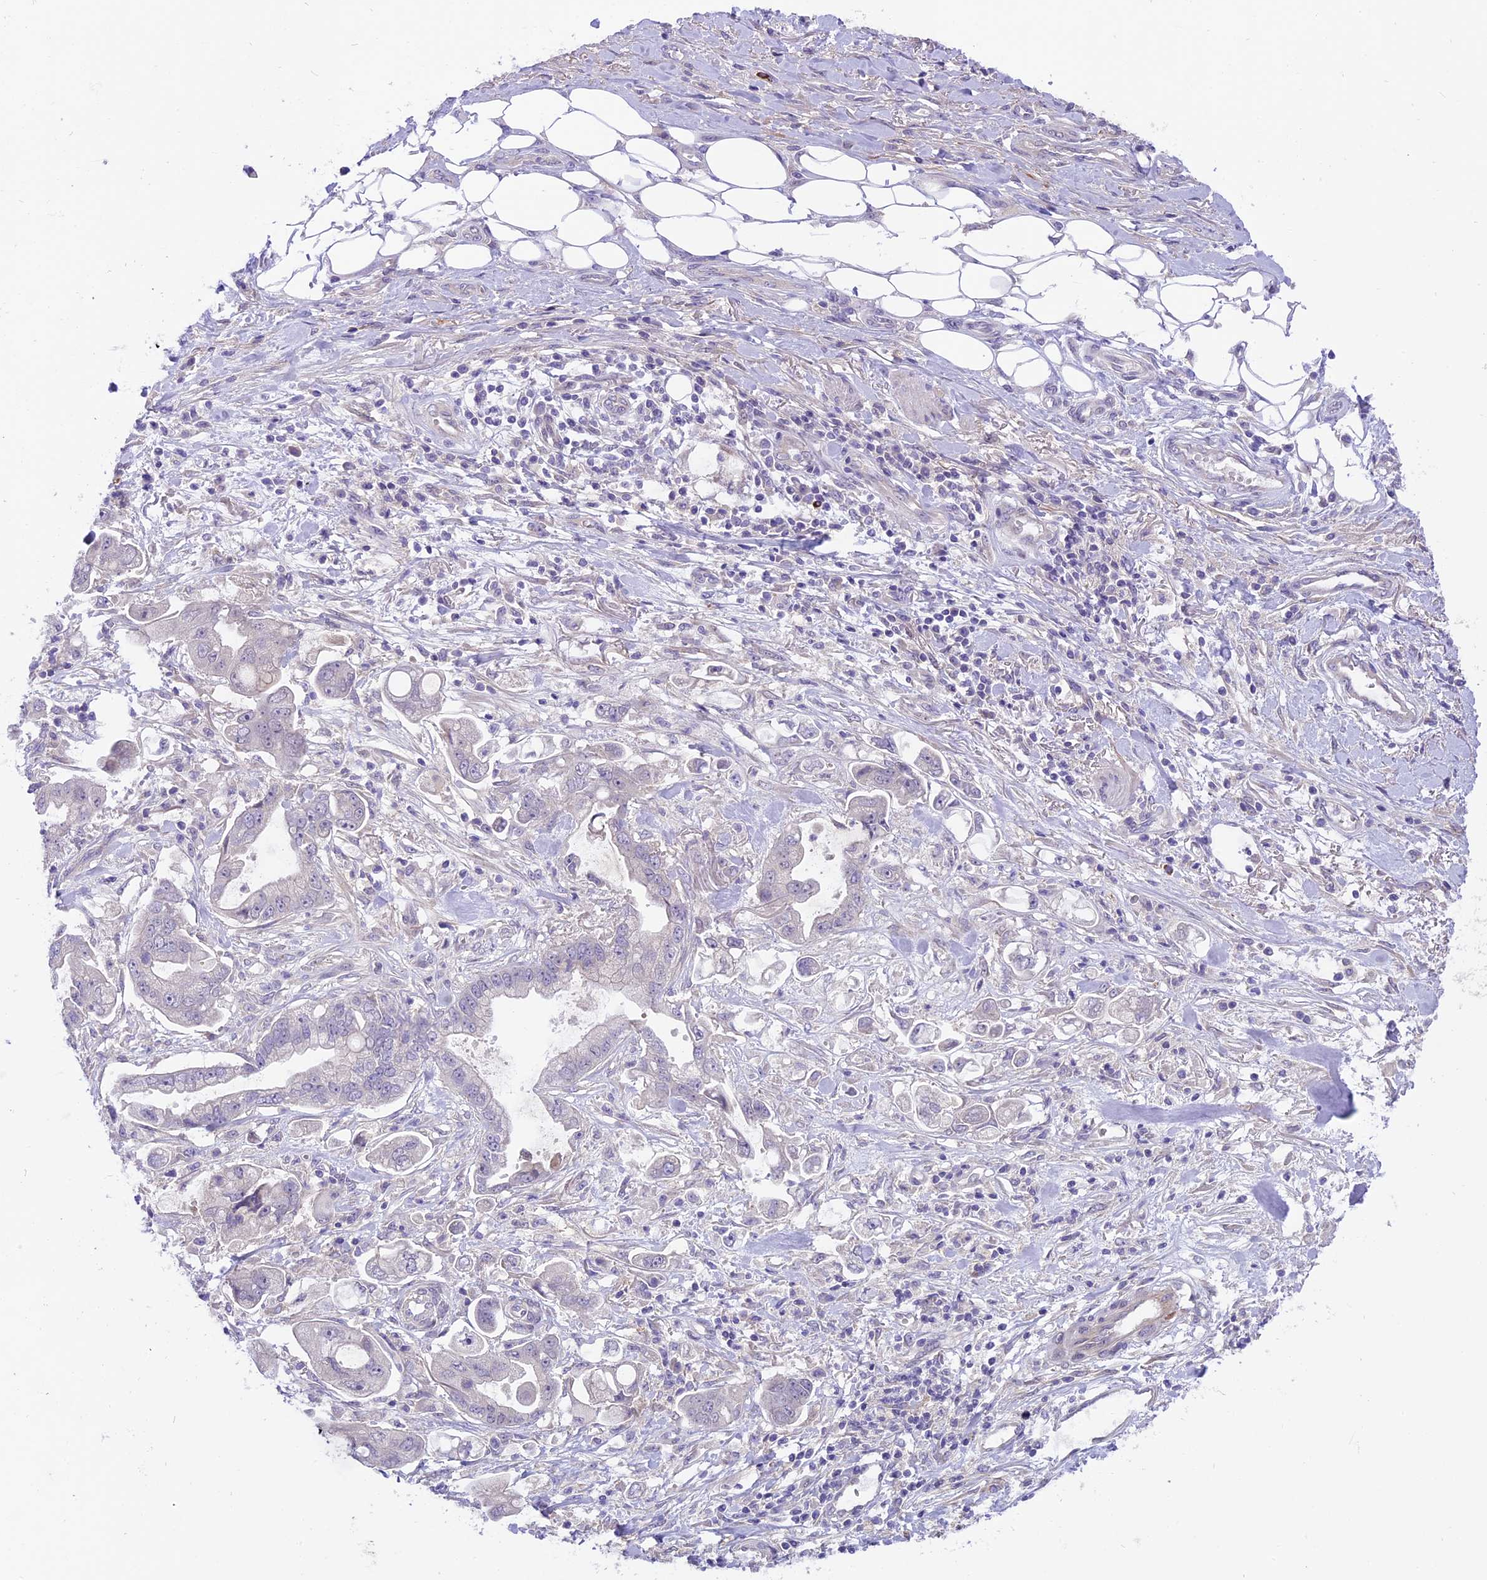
{"staining": {"intensity": "negative", "quantity": "none", "location": "none"}, "tissue": "stomach cancer", "cell_type": "Tumor cells", "image_type": "cancer", "snomed": [{"axis": "morphology", "description": "Adenocarcinoma, NOS"}, {"axis": "topography", "description": "Stomach"}], "caption": "There is no significant staining in tumor cells of stomach cancer (adenocarcinoma).", "gene": "SPRED1", "patient": {"sex": "male", "age": 62}}